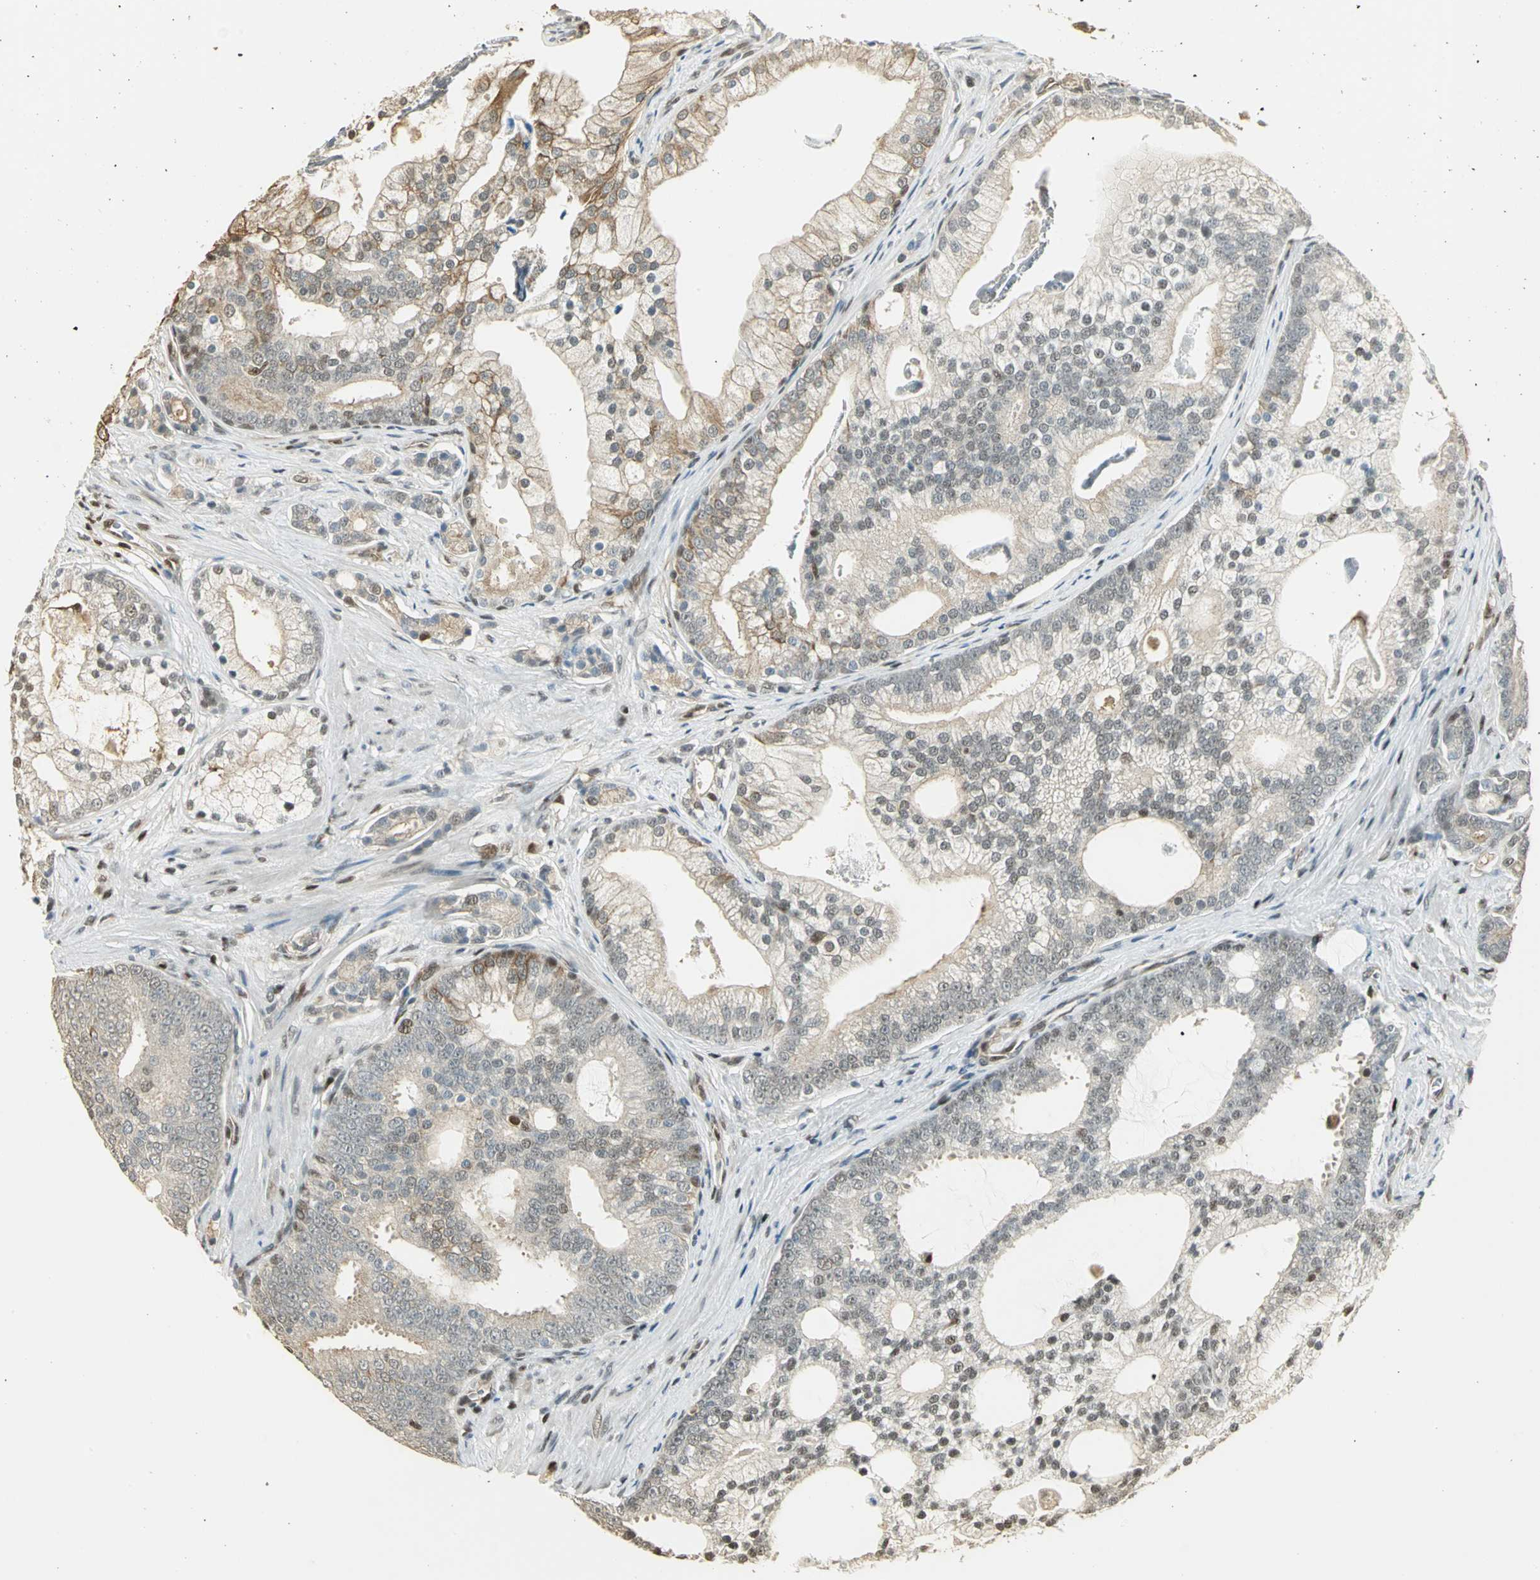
{"staining": {"intensity": "moderate", "quantity": "25%-75%", "location": "cytoplasmic/membranous,nuclear"}, "tissue": "prostate cancer", "cell_type": "Tumor cells", "image_type": "cancer", "snomed": [{"axis": "morphology", "description": "Adenocarcinoma, Low grade"}, {"axis": "topography", "description": "Prostate"}], "caption": "A brown stain labels moderate cytoplasmic/membranous and nuclear positivity of a protein in prostate cancer tumor cells.", "gene": "ELF1", "patient": {"sex": "male", "age": 58}}